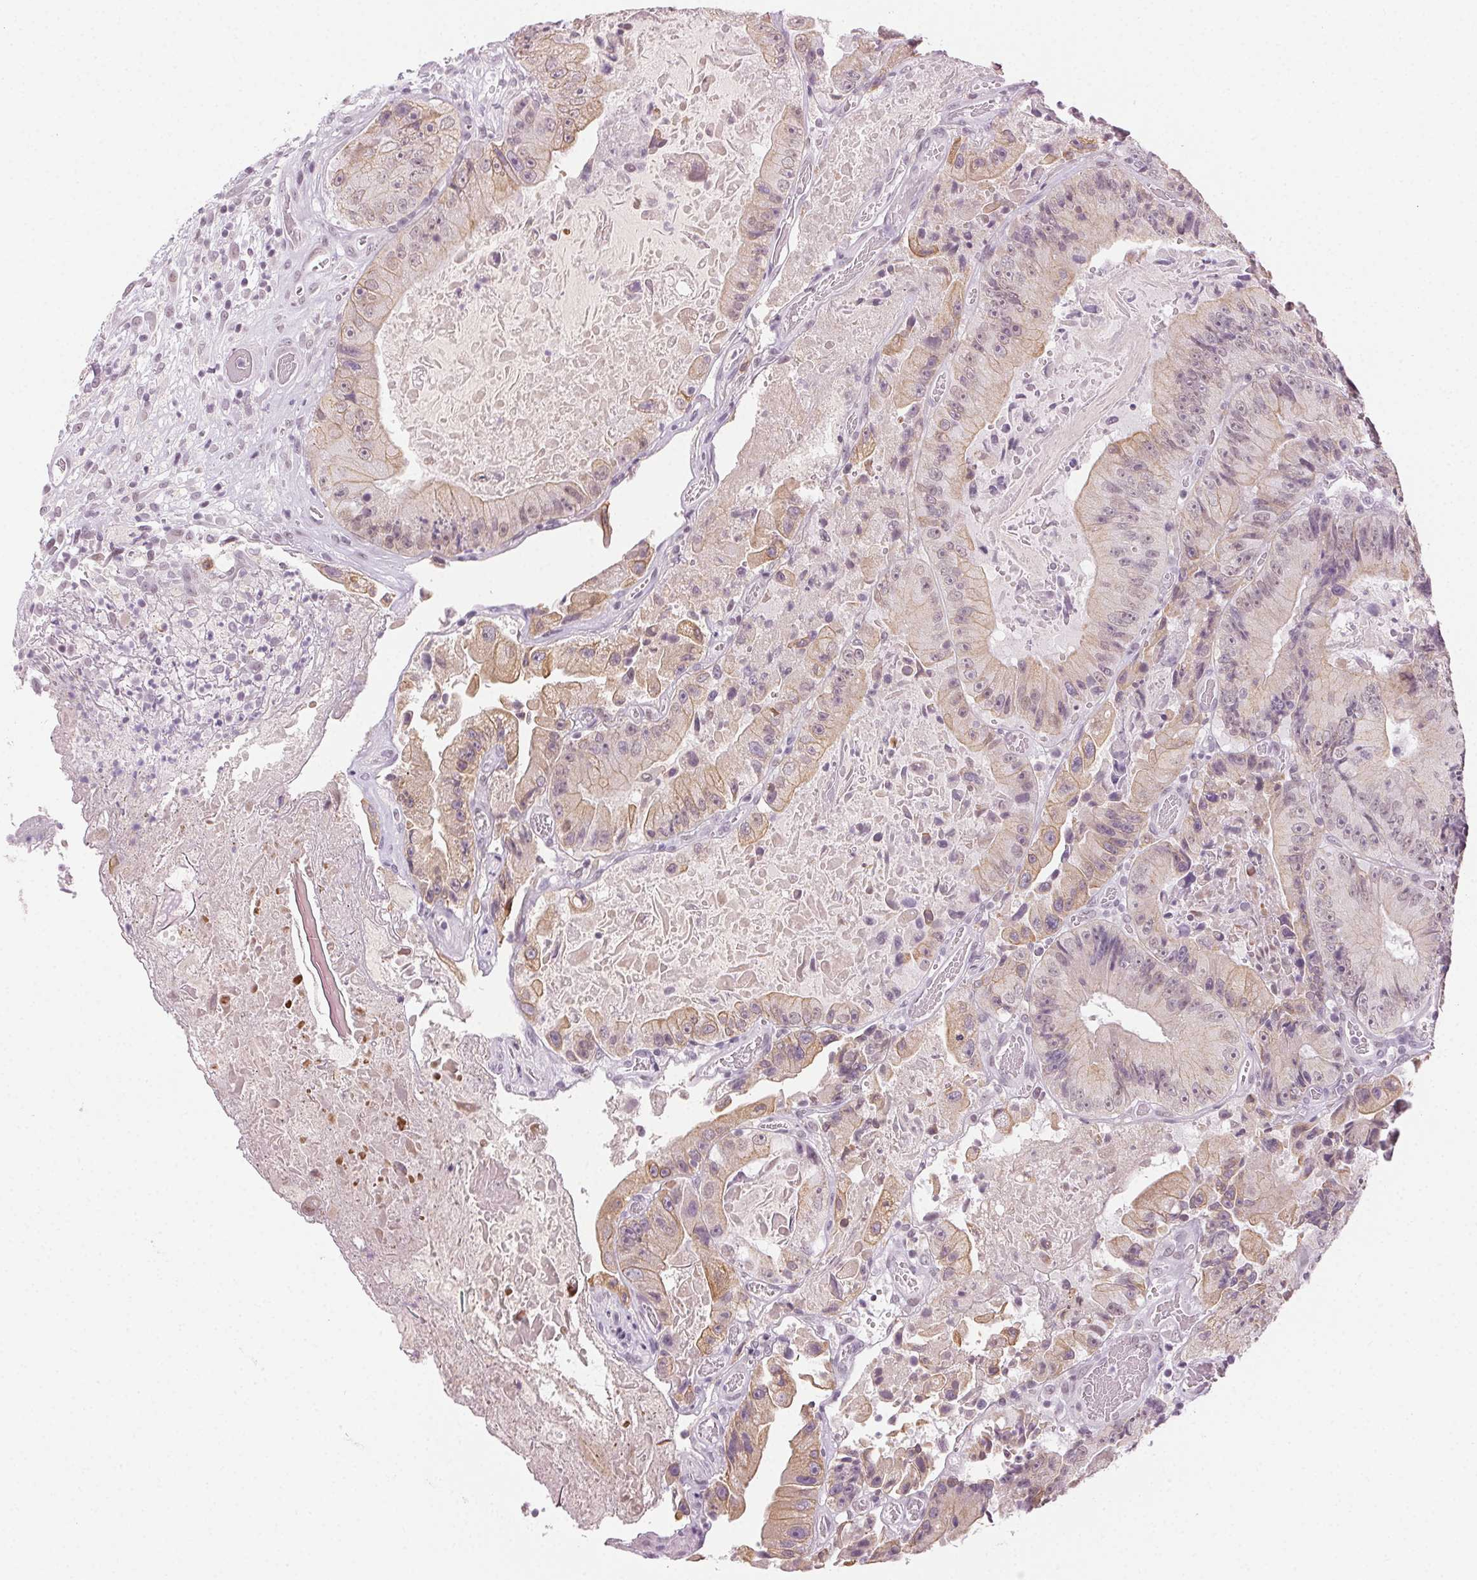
{"staining": {"intensity": "weak", "quantity": "25%-75%", "location": "cytoplasmic/membranous"}, "tissue": "colorectal cancer", "cell_type": "Tumor cells", "image_type": "cancer", "snomed": [{"axis": "morphology", "description": "Adenocarcinoma, NOS"}, {"axis": "topography", "description": "Colon"}], "caption": "Brown immunohistochemical staining in colorectal cancer (adenocarcinoma) demonstrates weak cytoplasmic/membranous positivity in approximately 25%-75% of tumor cells.", "gene": "AIF1L", "patient": {"sex": "female", "age": 86}}